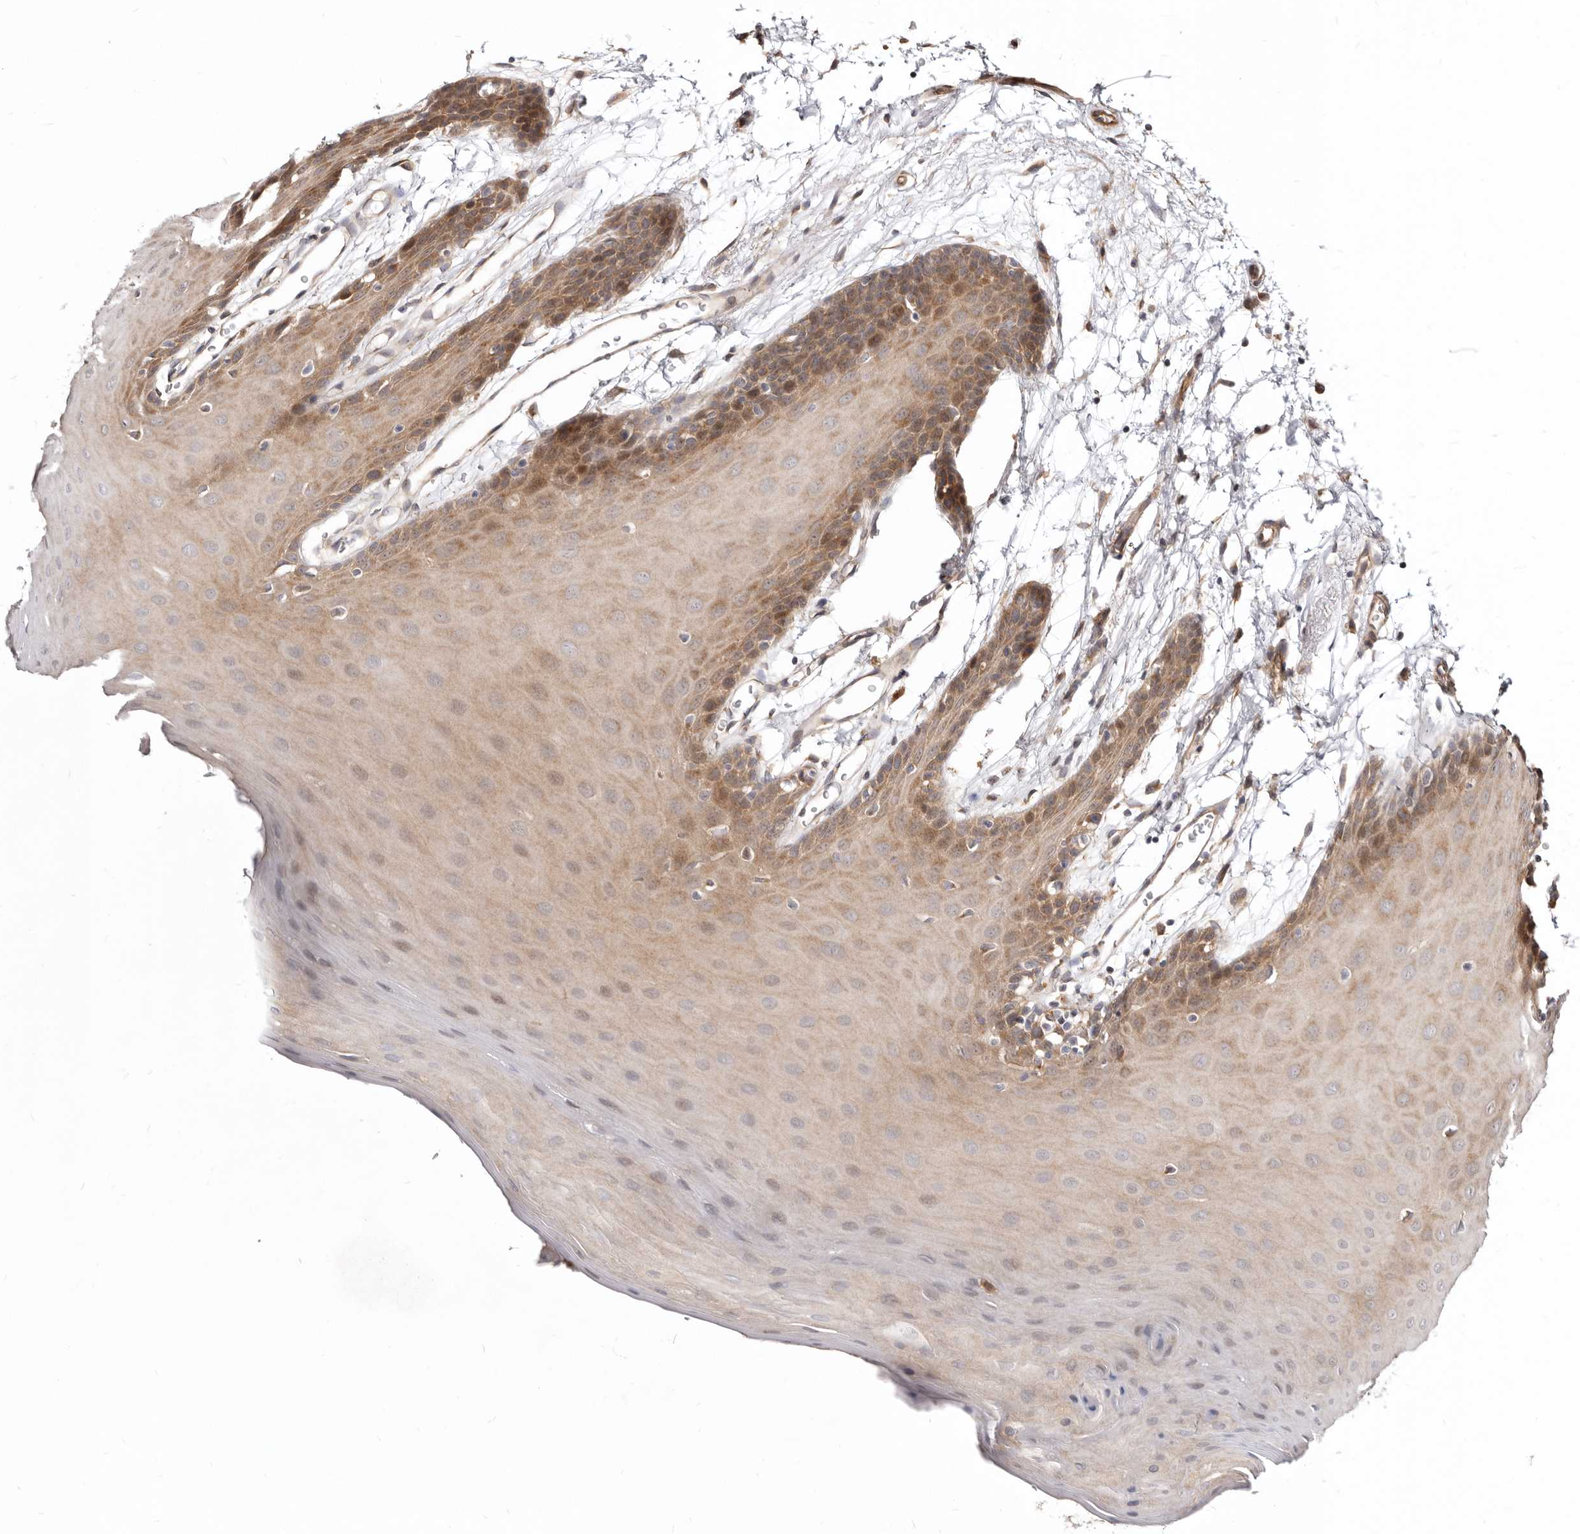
{"staining": {"intensity": "moderate", "quantity": "<25%", "location": "cytoplasmic/membranous,nuclear"}, "tissue": "oral mucosa", "cell_type": "Squamous epithelial cells", "image_type": "normal", "snomed": [{"axis": "morphology", "description": "Normal tissue, NOS"}, {"axis": "morphology", "description": "Squamous cell carcinoma, NOS"}, {"axis": "topography", "description": "Skeletal muscle"}, {"axis": "topography", "description": "Oral tissue"}, {"axis": "topography", "description": "Salivary gland"}, {"axis": "topography", "description": "Head-Neck"}], "caption": "A low amount of moderate cytoplasmic/membranous,nuclear staining is present in about <25% of squamous epithelial cells in normal oral mucosa.", "gene": "GPATCH4", "patient": {"sex": "male", "age": 54}}